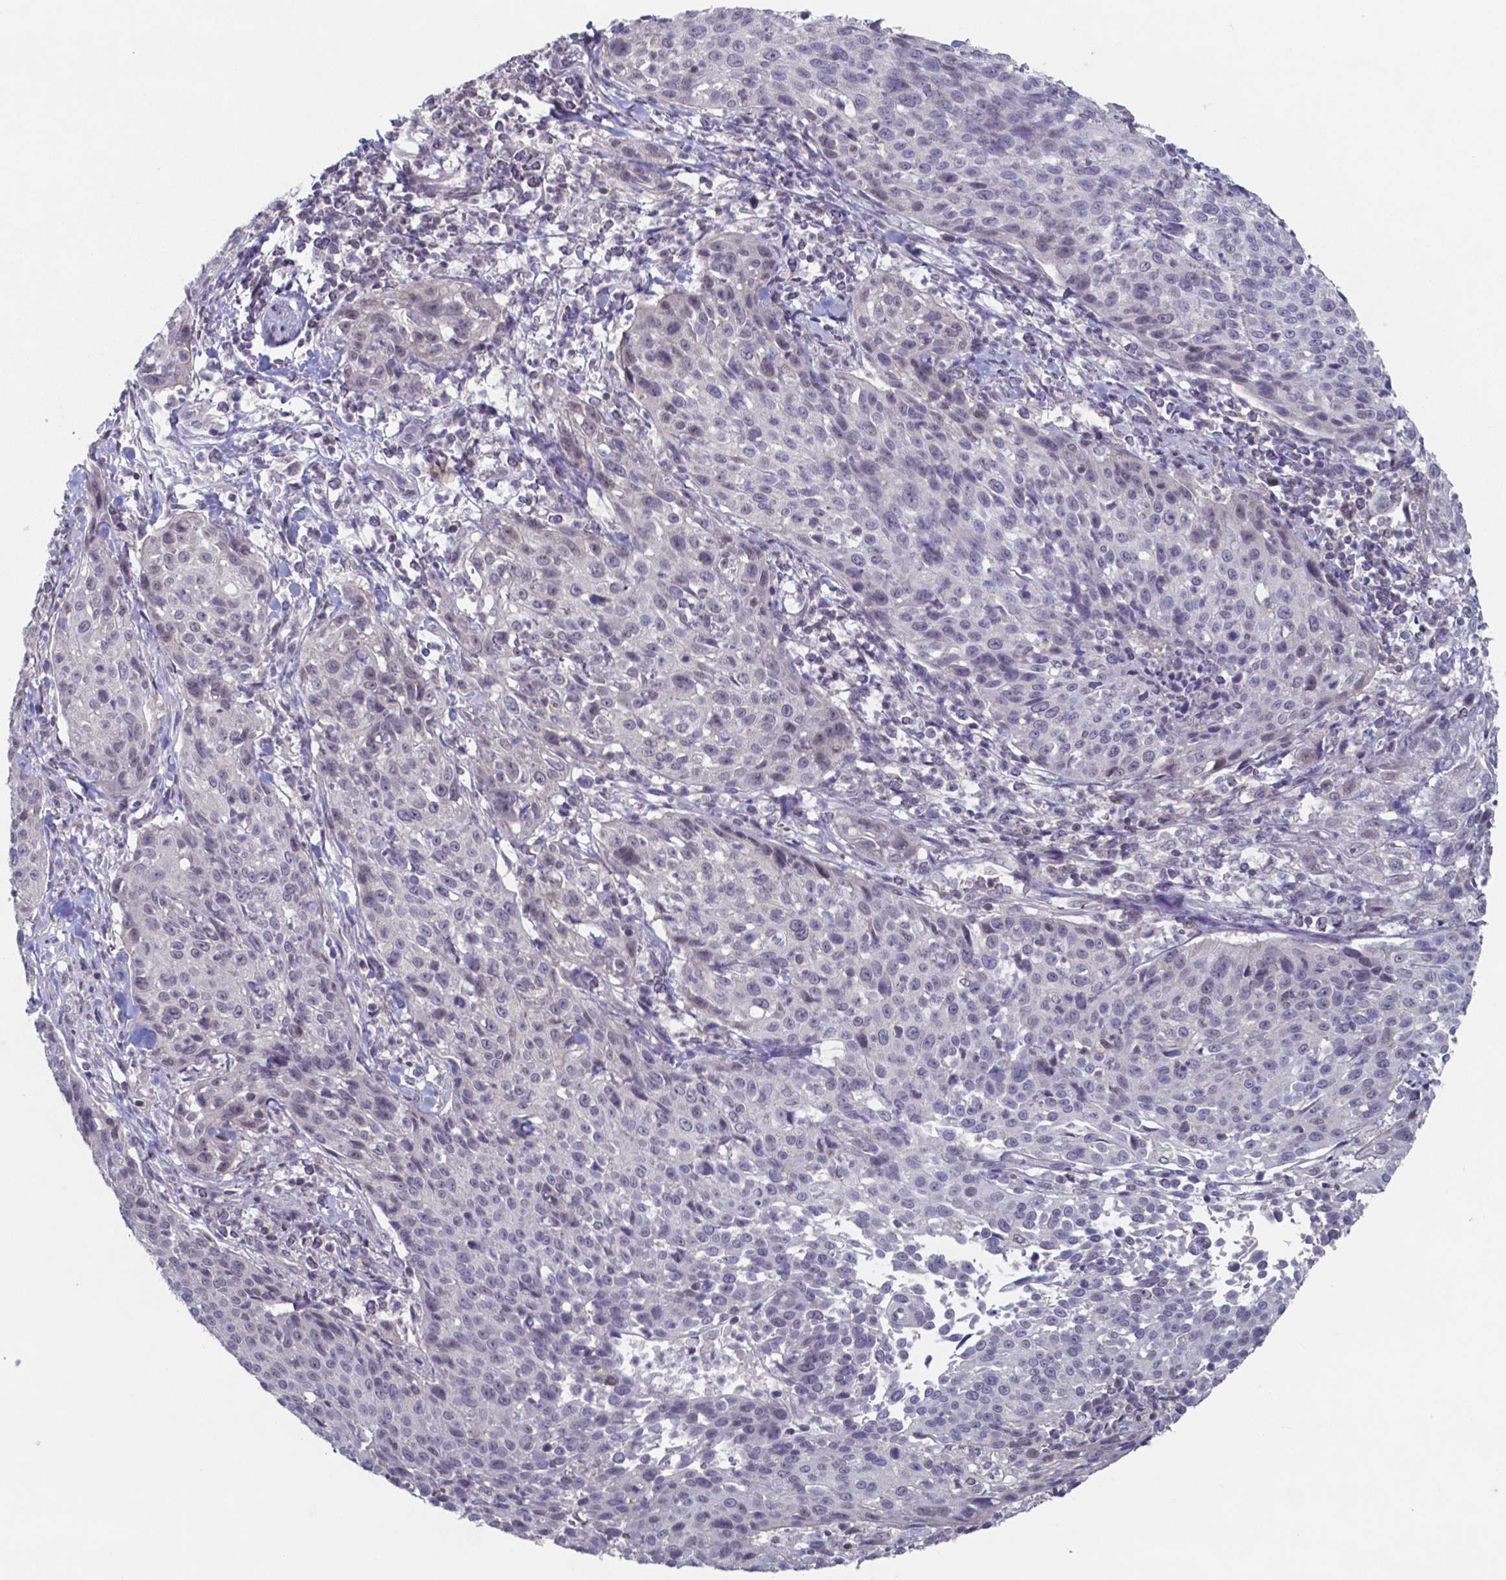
{"staining": {"intensity": "negative", "quantity": "none", "location": "none"}, "tissue": "cervical cancer", "cell_type": "Tumor cells", "image_type": "cancer", "snomed": [{"axis": "morphology", "description": "Squamous cell carcinoma, NOS"}, {"axis": "topography", "description": "Cervix"}], "caption": "Cervical squamous cell carcinoma was stained to show a protein in brown. There is no significant staining in tumor cells. The staining was performed using DAB to visualize the protein expression in brown, while the nuclei were stained in blue with hematoxylin (Magnification: 20x).", "gene": "TDP2", "patient": {"sex": "female", "age": 26}}